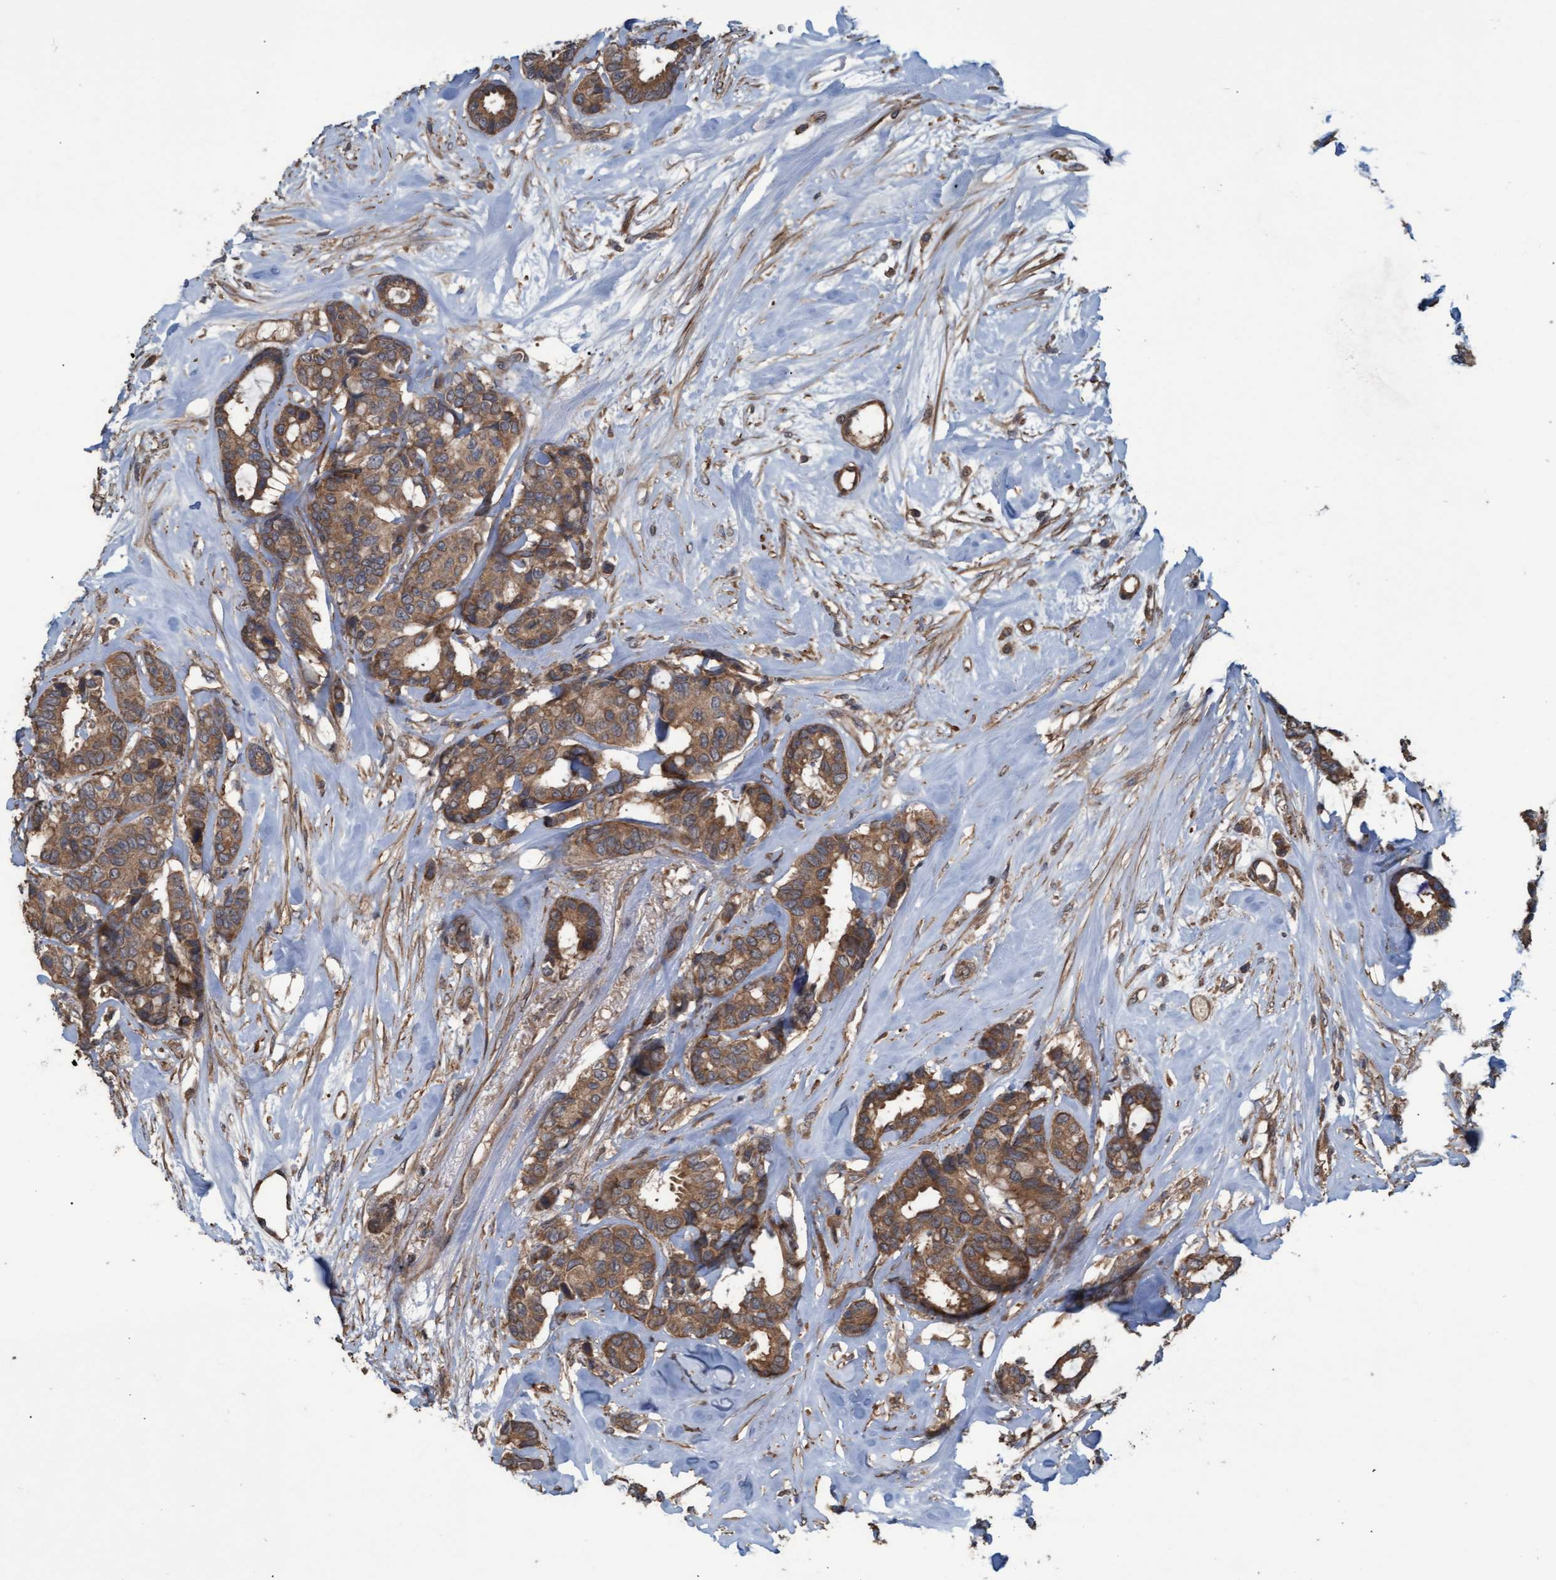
{"staining": {"intensity": "moderate", "quantity": ">75%", "location": "cytoplasmic/membranous"}, "tissue": "breast cancer", "cell_type": "Tumor cells", "image_type": "cancer", "snomed": [{"axis": "morphology", "description": "Duct carcinoma"}, {"axis": "topography", "description": "Breast"}], "caption": "Immunohistochemistry (IHC) of human breast intraductal carcinoma reveals medium levels of moderate cytoplasmic/membranous positivity in about >75% of tumor cells.", "gene": "GGT6", "patient": {"sex": "female", "age": 87}}